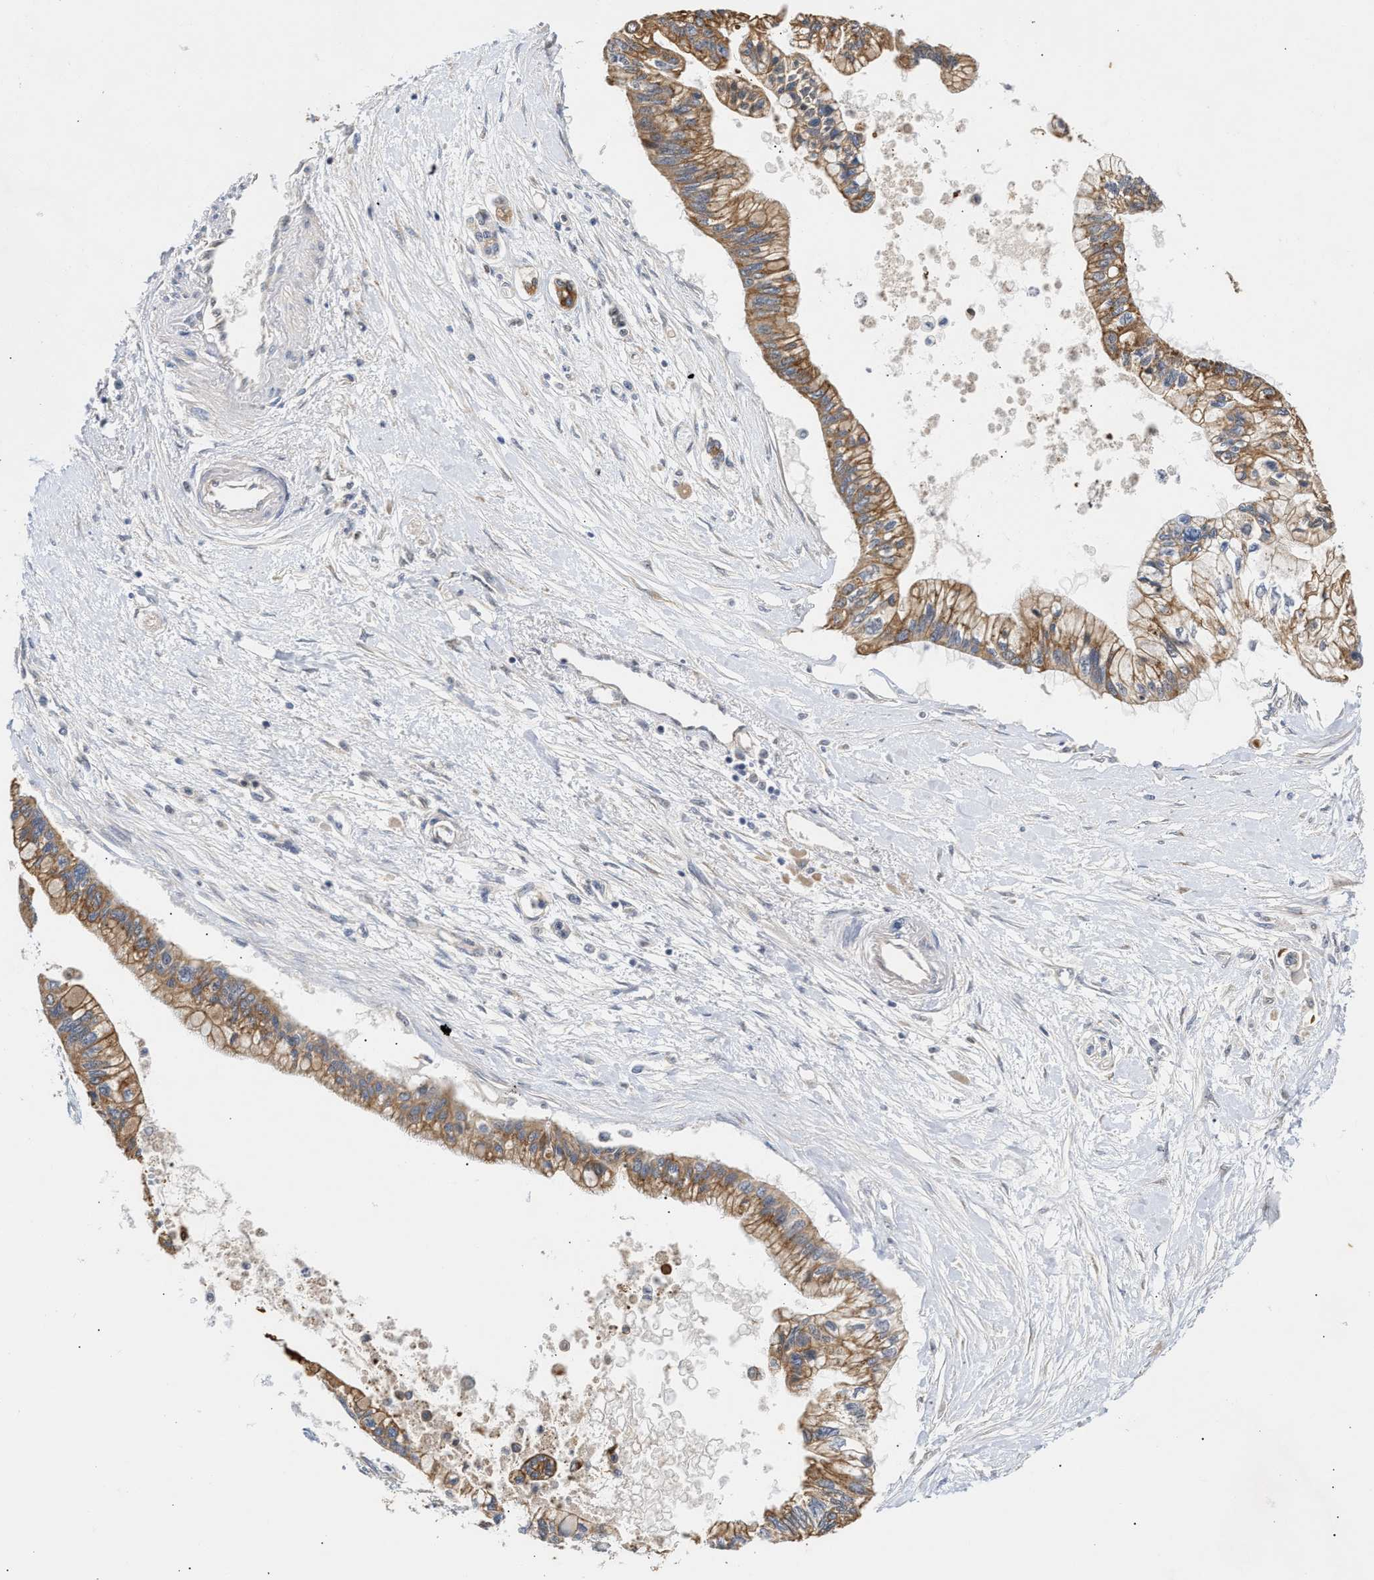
{"staining": {"intensity": "moderate", "quantity": ">75%", "location": "cytoplasmic/membranous"}, "tissue": "pancreatic cancer", "cell_type": "Tumor cells", "image_type": "cancer", "snomed": [{"axis": "morphology", "description": "Adenocarcinoma, NOS"}, {"axis": "topography", "description": "Pancreas"}], "caption": "Moderate cytoplasmic/membranous protein staining is present in about >75% of tumor cells in adenocarcinoma (pancreatic).", "gene": "CCDC146", "patient": {"sex": "female", "age": 77}}